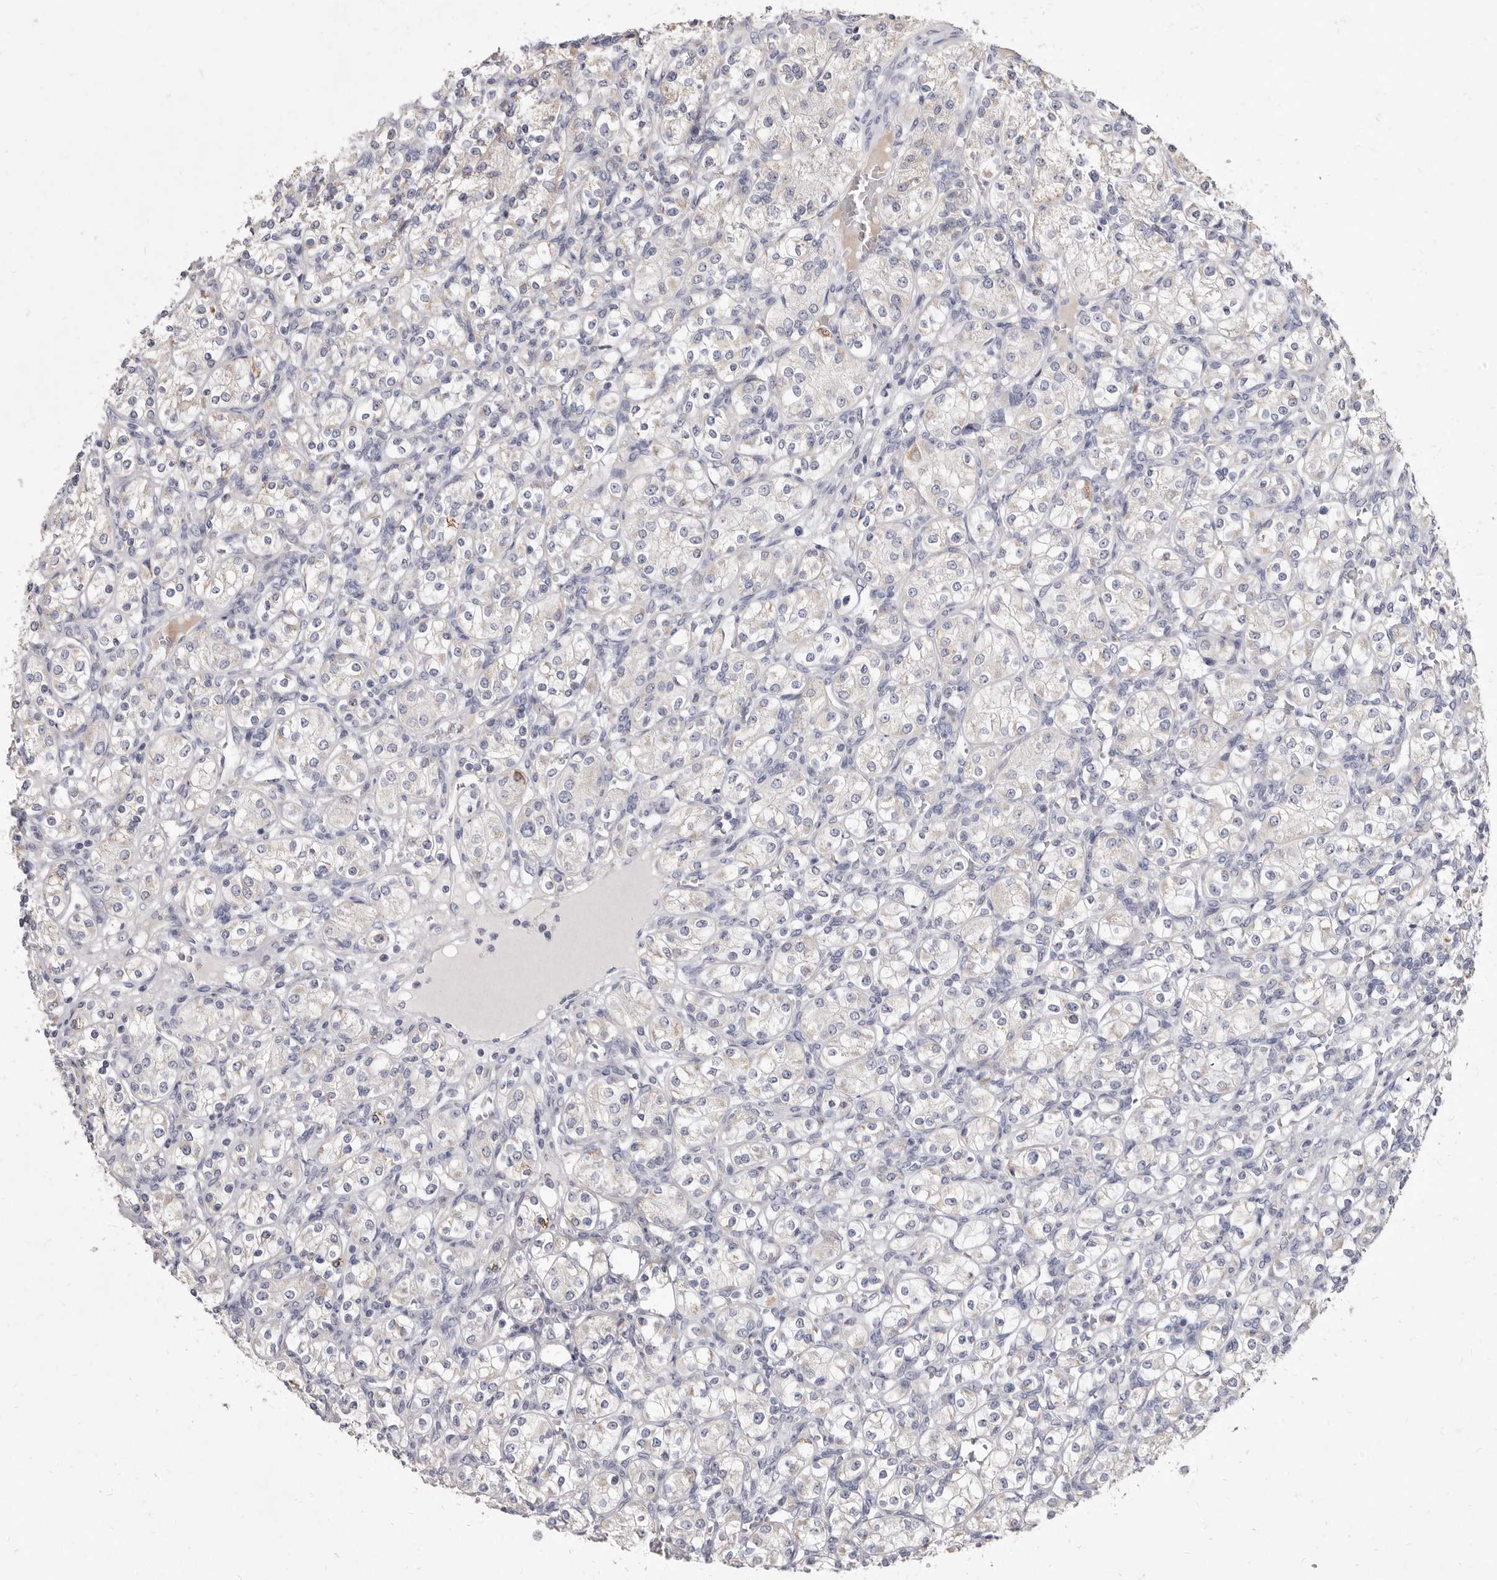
{"staining": {"intensity": "negative", "quantity": "none", "location": "none"}, "tissue": "renal cancer", "cell_type": "Tumor cells", "image_type": "cancer", "snomed": [{"axis": "morphology", "description": "Adenocarcinoma, NOS"}, {"axis": "topography", "description": "Kidney"}], "caption": "Immunohistochemical staining of human adenocarcinoma (renal) demonstrates no significant positivity in tumor cells.", "gene": "CYP2E1", "patient": {"sex": "male", "age": 77}}